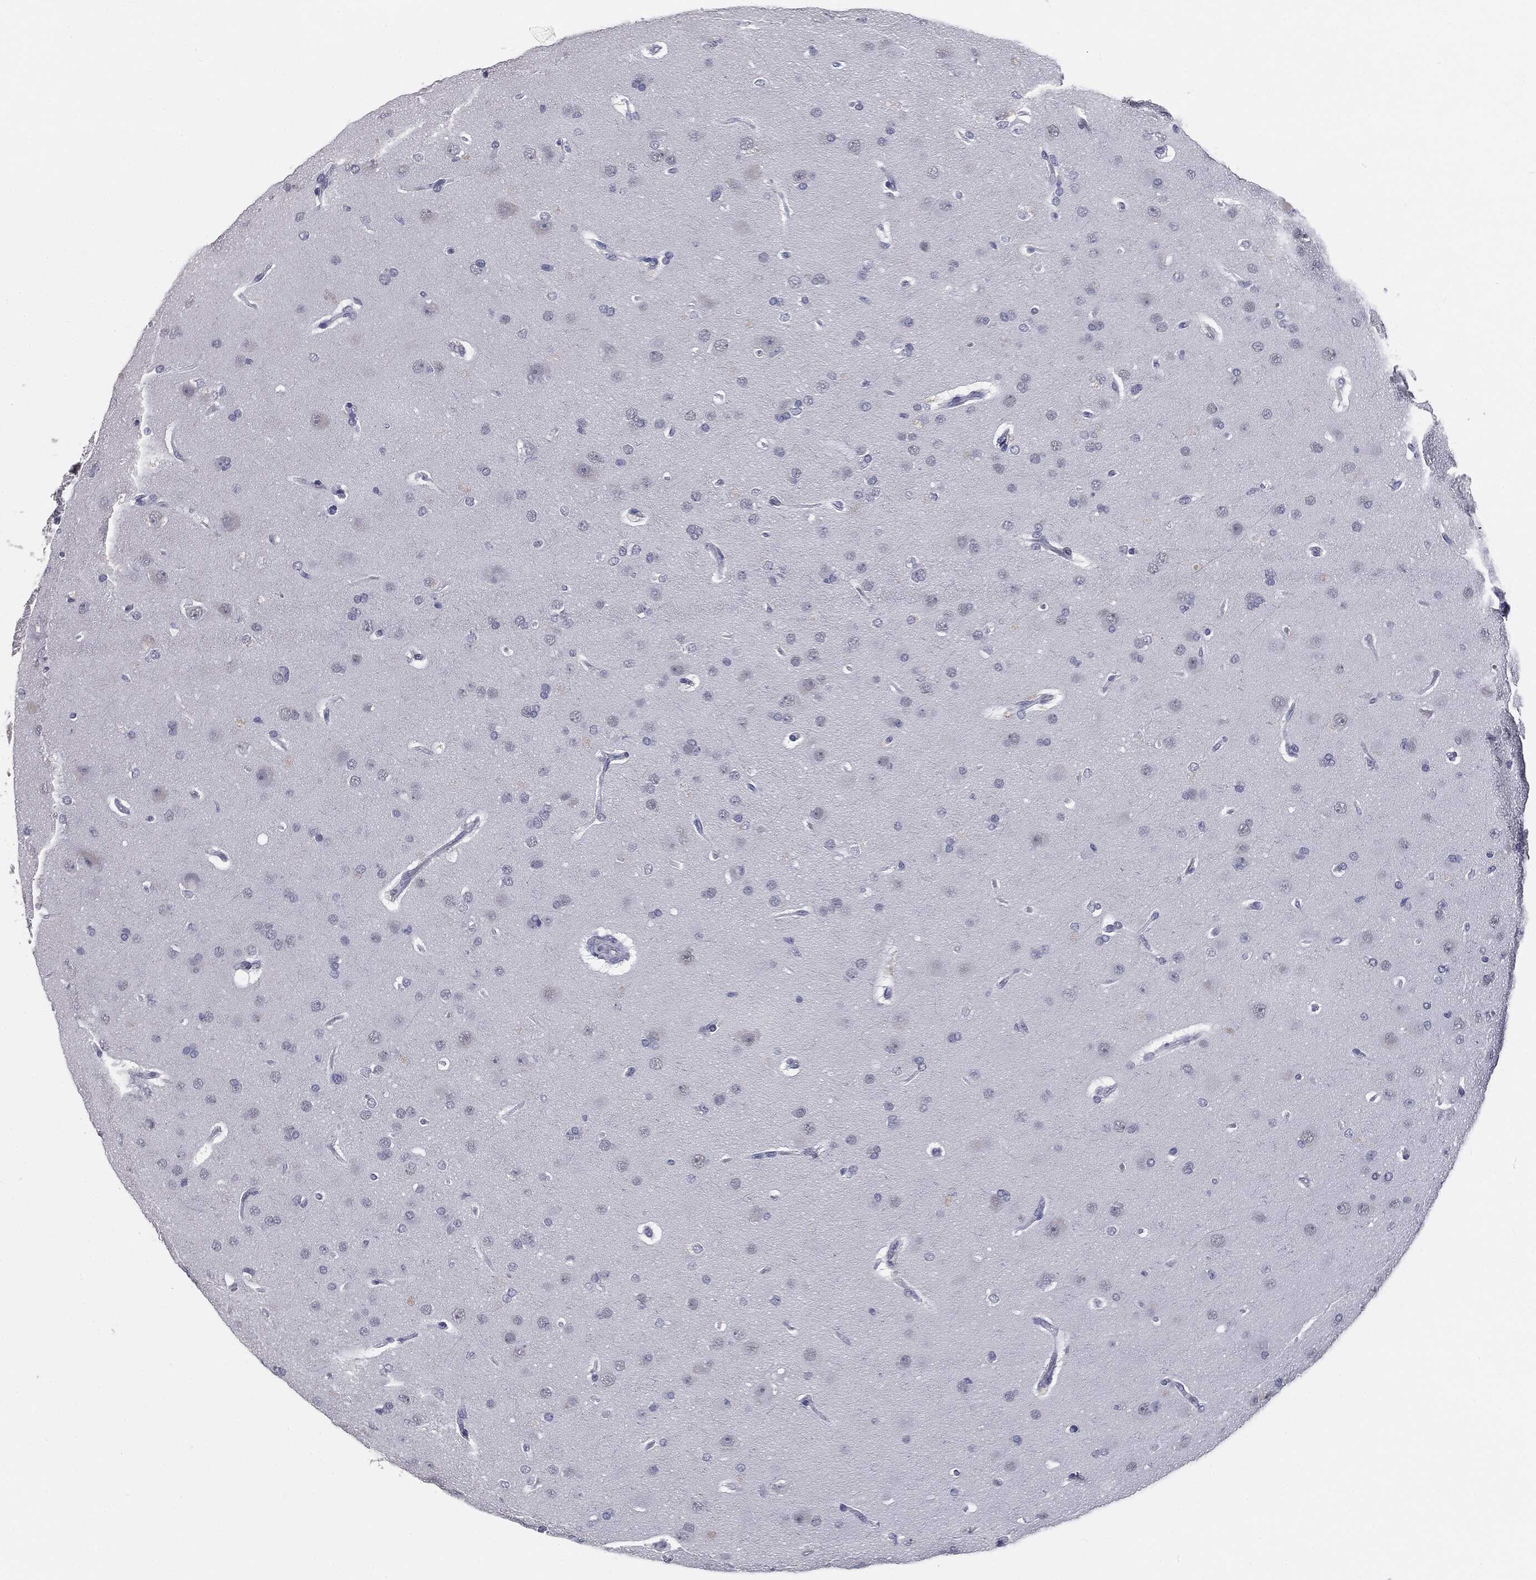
{"staining": {"intensity": "negative", "quantity": "none", "location": "none"}, "tissue": "glioma", "cell_type": "Tumor cells", "image_type": "cancer", "snomed": [{"axis": "morphology", "description": "Glioma, malignant, NOS"}, {"axis": "topography", "description": "Cerebral cortex"}], "caption": "Tumor cells show no significant expression in glioma.", "gene": "PRAME", "patient": {"sex": "male", "age": 58}}